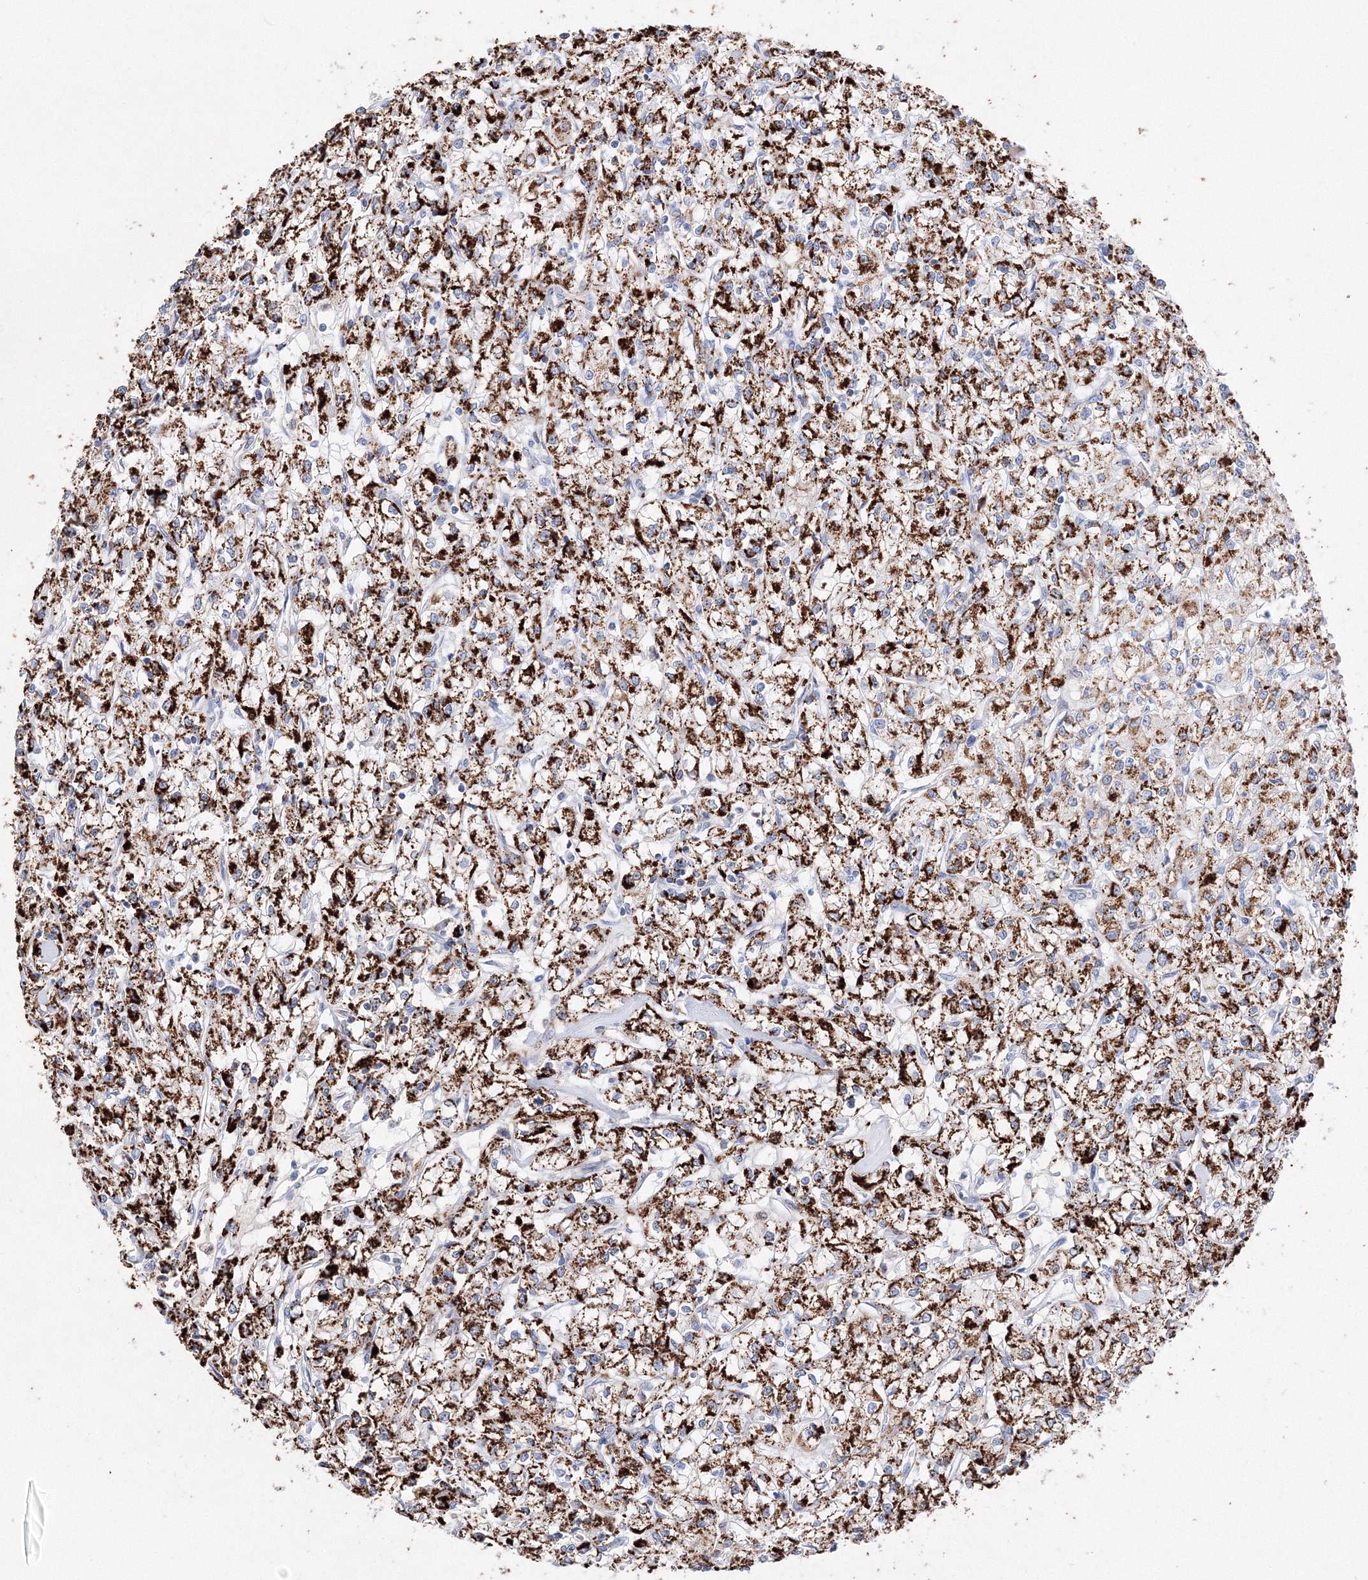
{"staining": {"intensity": "strong", "quantity": ">75%", "location": "cytoplasmic/membranous"}, "tissue": "renal cancer", "cell_type": "Tumor cells", "image_type": "cancer", "snomed": [{"axis": "morphology", "description": "Adenocarcinoma, NOS"}, {"axis": "topography", "description": "Kidney"}], "caption": "Renal cancer (adenocarcinoma) stained with a brown dye exhibits strong cytoplasmic/membranous positive positivity in approximately >75% of tumor cells.", "gene": "MERTK", "patient": {"sex": "female", "age": 59}}